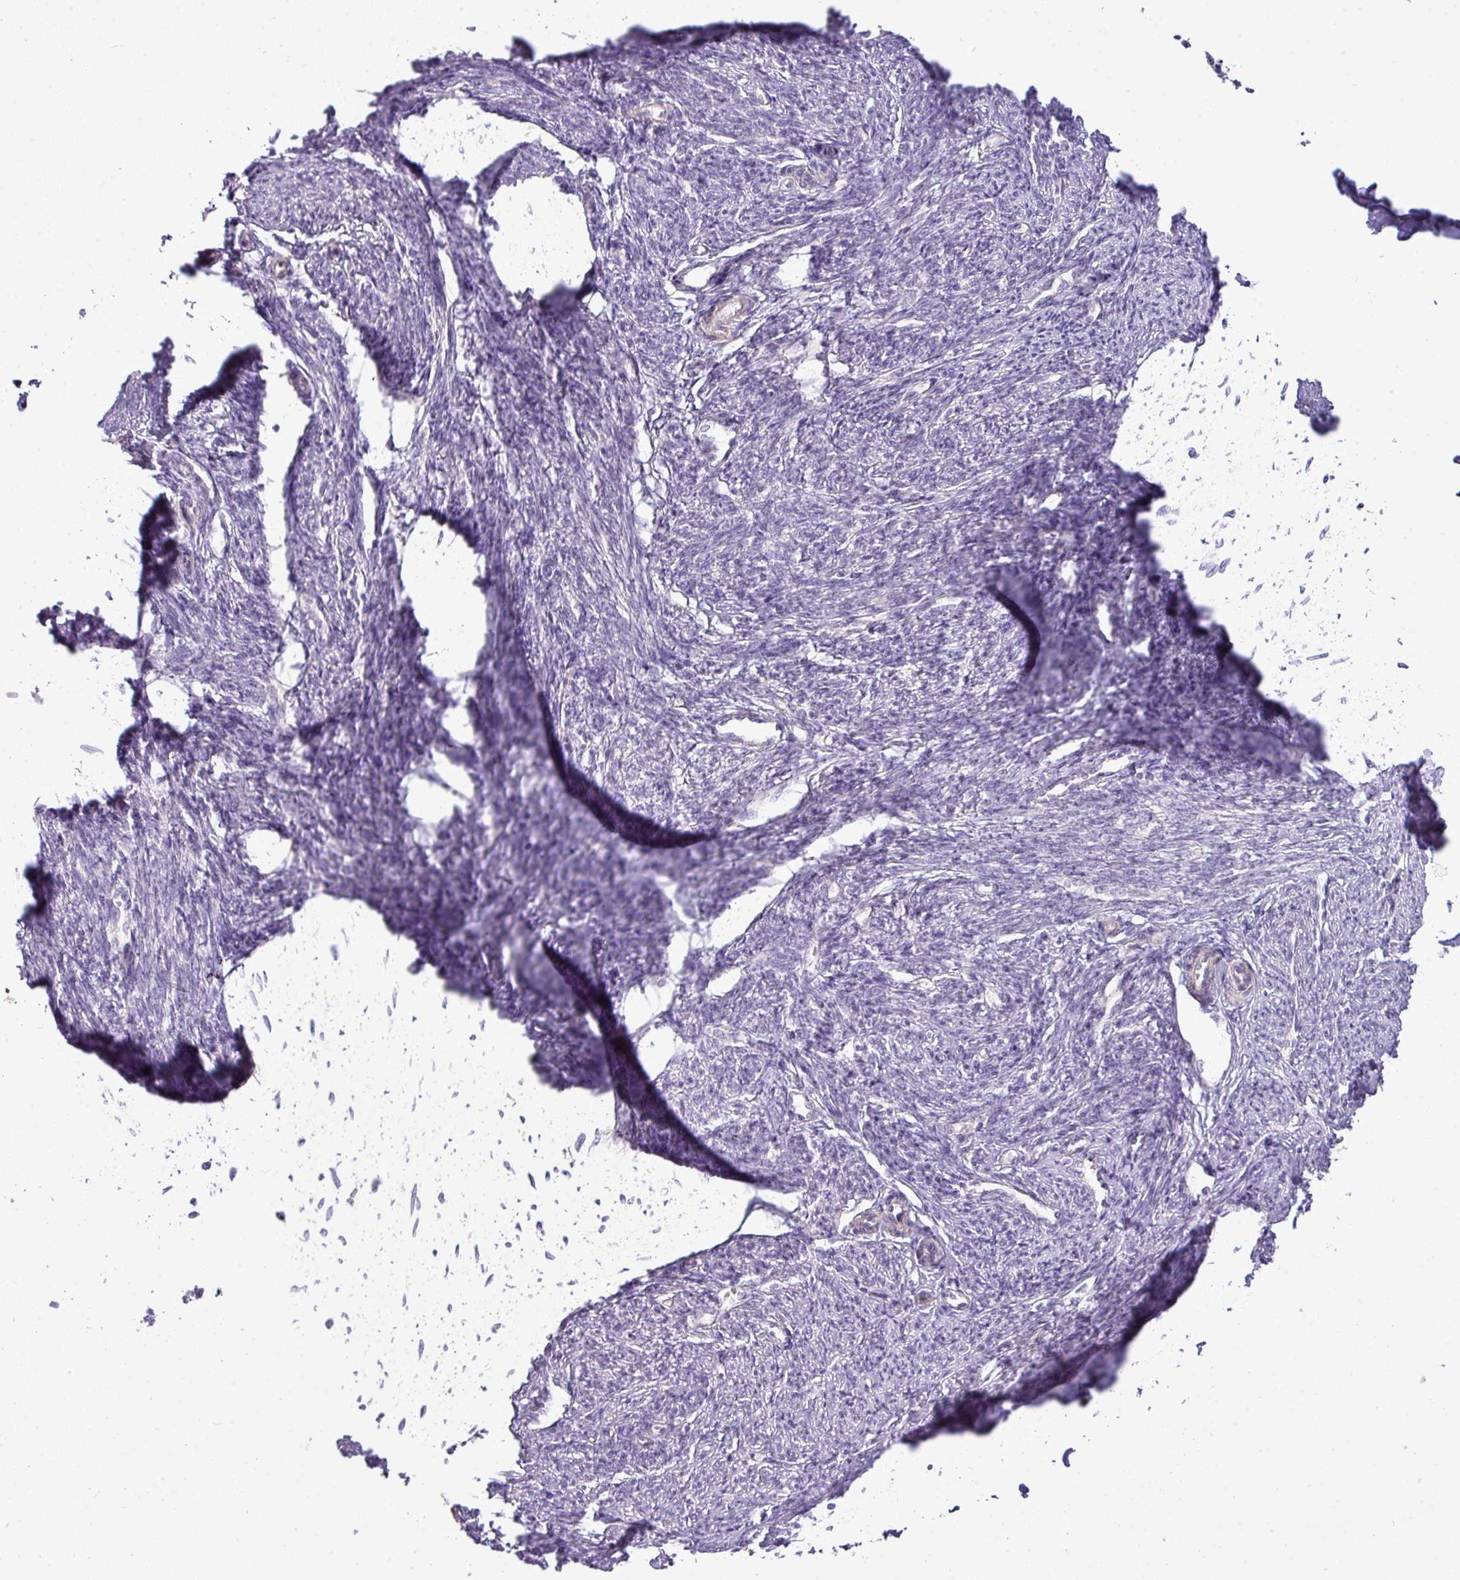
{"staining": {"intensity": "weak", "quantity": "25%-75%", "location": "cytoplasmic/membranous"}, "tissue": "smooth muscle", "cell_type": "Smooth muscle cells", "image_type": "normal", "snomed": [{"axis": "morphology", "description": "Normal tissue, NOS"}, {"axis": "topography", "description": "Smooth muscle"}, {"axis": "topography", "description": "Fallopian tube"}], "caption": "Smooth muscle stained with a brown dye reveals weak cytoplasmic/membranous positive expression in approximately 25%-75% of smooth muscle cells.", "gene": "MAK16", "patient": {"sex": "female", "age": 59}}